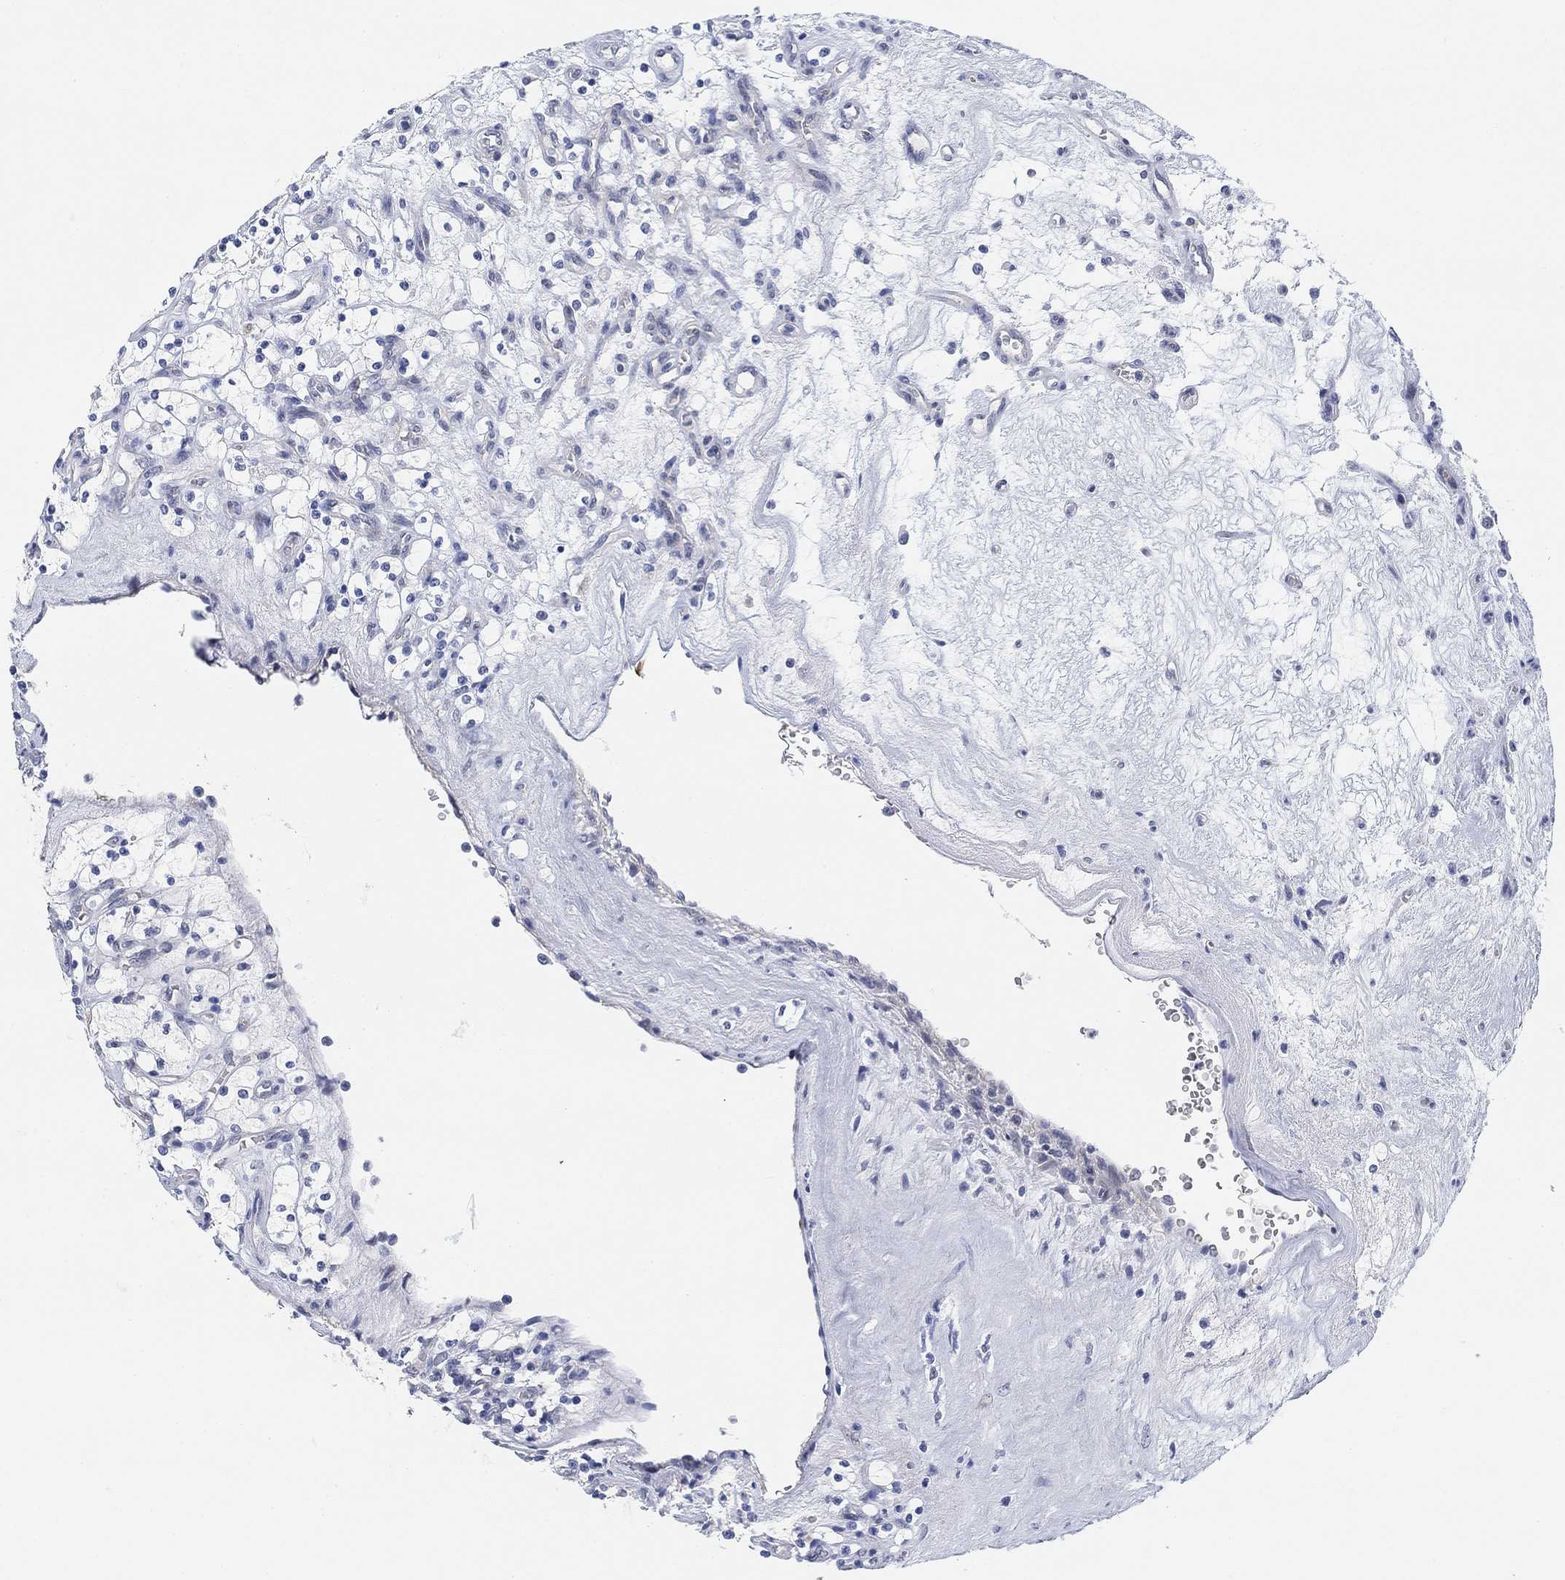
{"staining": {"intensity": "negative", "quantity": "none", "location": "none"}, "tissue": "renal cancer", "cell_type": "Tumor cells", "image_type": "cancer", "snomed": [{"axis": "morphology", "description": "Adenocarcinoma, NOS"}, {"axis": "topography", "description": "Kidney"}], "caption": "Photomicrograph shows no protein expression in tumor cells of adenocarcinoma (renal) tissue. (Stains: DAB (3,3'-diaminobenzidine) immunohistochemistry with hematoxylin counter stain, Microscopy: brightfield microscopy at high magnification).", "gene": "PAX6", "patient": {"sex": "female", "age": 69}}